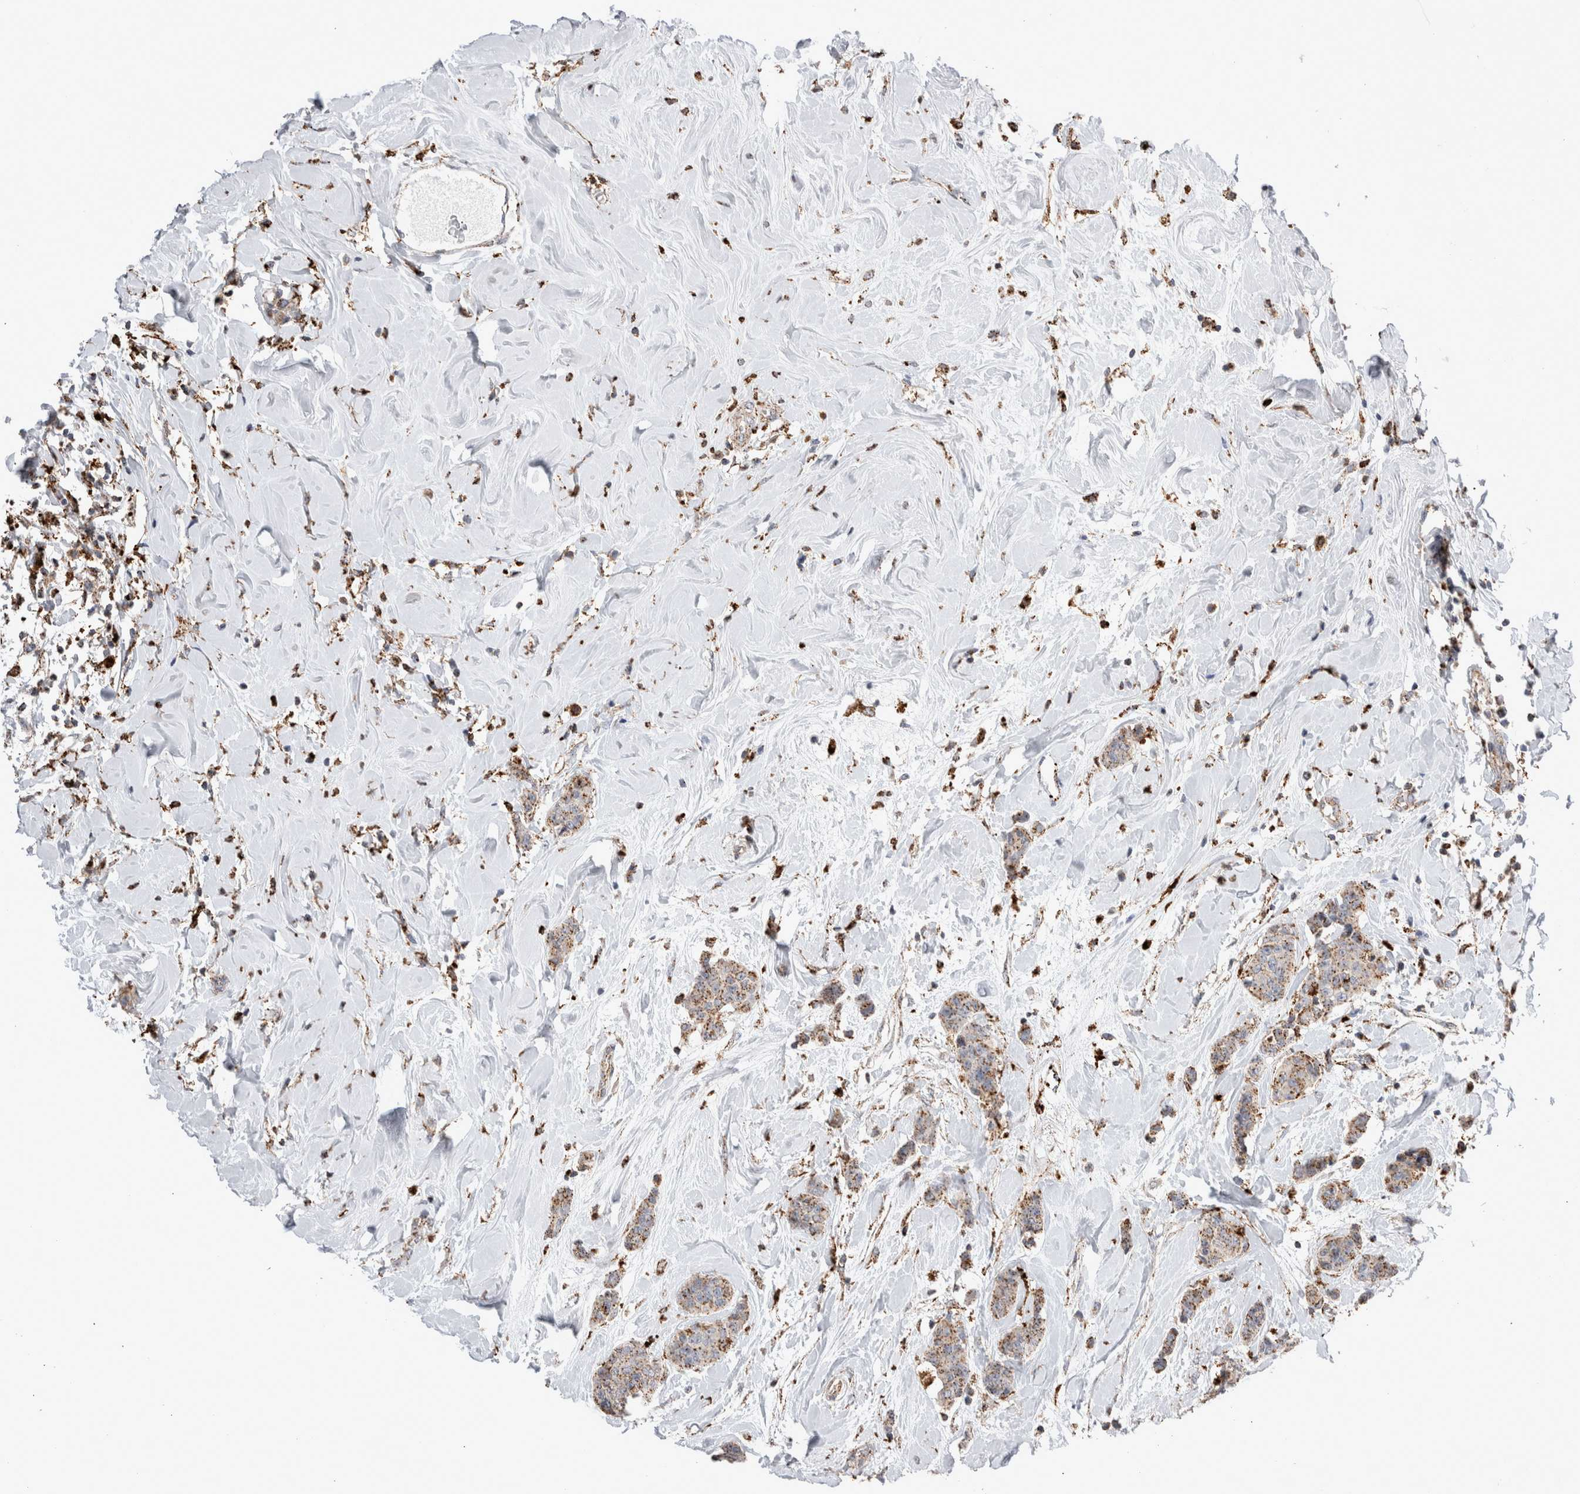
{"staining": {"intensity": "moderate", "quantity": ">75%", "location": "cytoplasmic/membranous"}, "tissue": "breast cancer", "cell_type": "Tumor cells", "image_type": "cancer", "snomed": [{"axis": "morphology", "description": "Normal tissue, NOS"}, {"axis": "morphology", "description": "Duct carcinoma"}, {"axis": "topography", "description": "Breast"}], "caption": "Intraductal carcinoma (breast) was stained to show a protein in brown. There is medium levels of moderate cytoplasmic/membranous staining in about >75% of tumor cells.", "gene": "CTSA", "patient": {"sex": "female", "age": 40}}